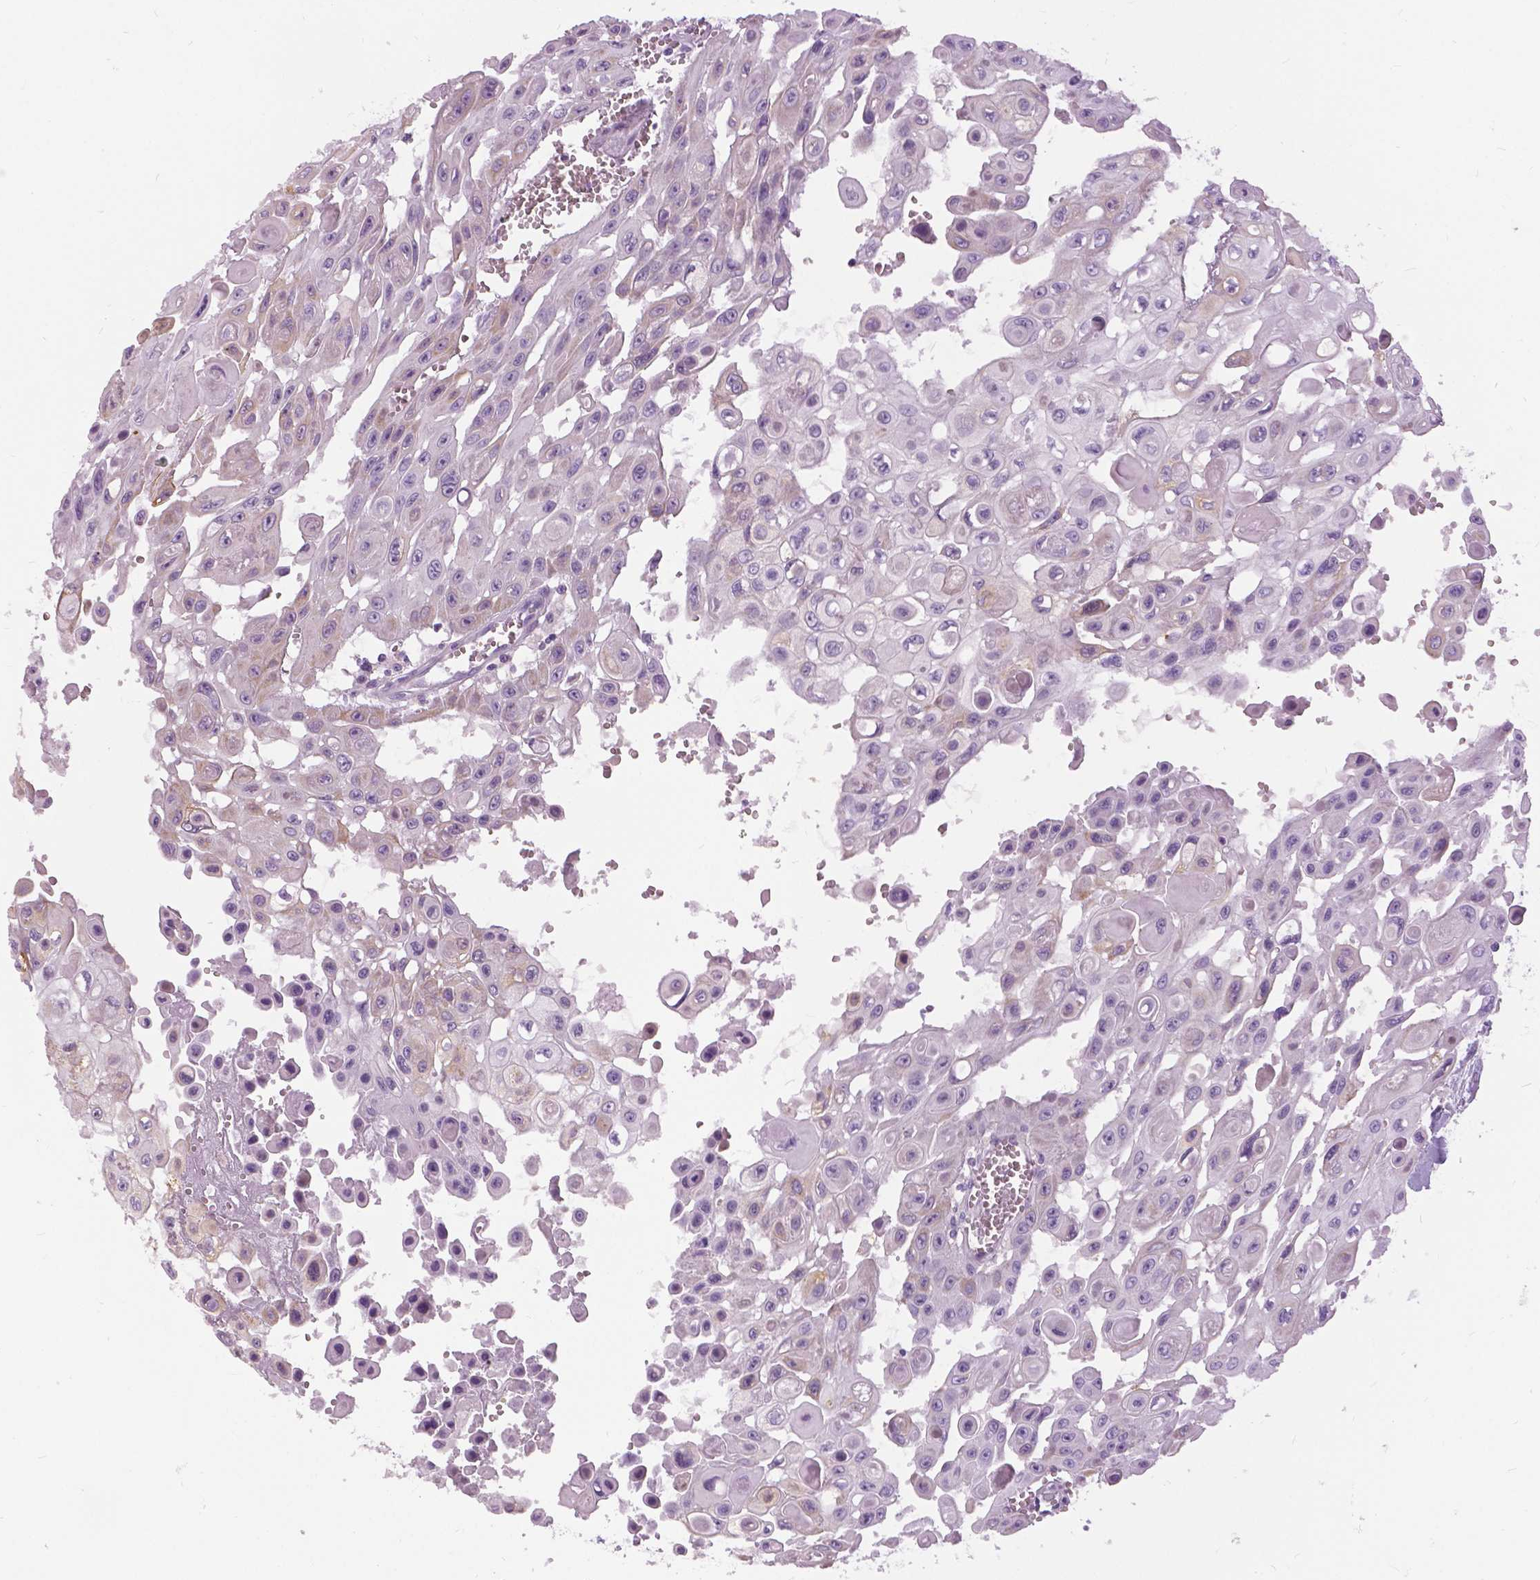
{"staining": {"intensity": "negative", "quantity": "none", "location": "none"}, "tissue": "head and neck cancer", "cell_type": "Tumor cells", "image_type": "cancer", "snomed": [{"axis": "morphology", "description": "Adenocarcinoma, NOS"}, {"axis": "topography", "description": "Head-Neck"}], "caption": "A photomicrograph of human head and neck cancer is negative for staining in tumor cells. Nuclei are stained in blue.", "gene": "TP53TG5", "patient": {"sex": "male", "age": 73}}